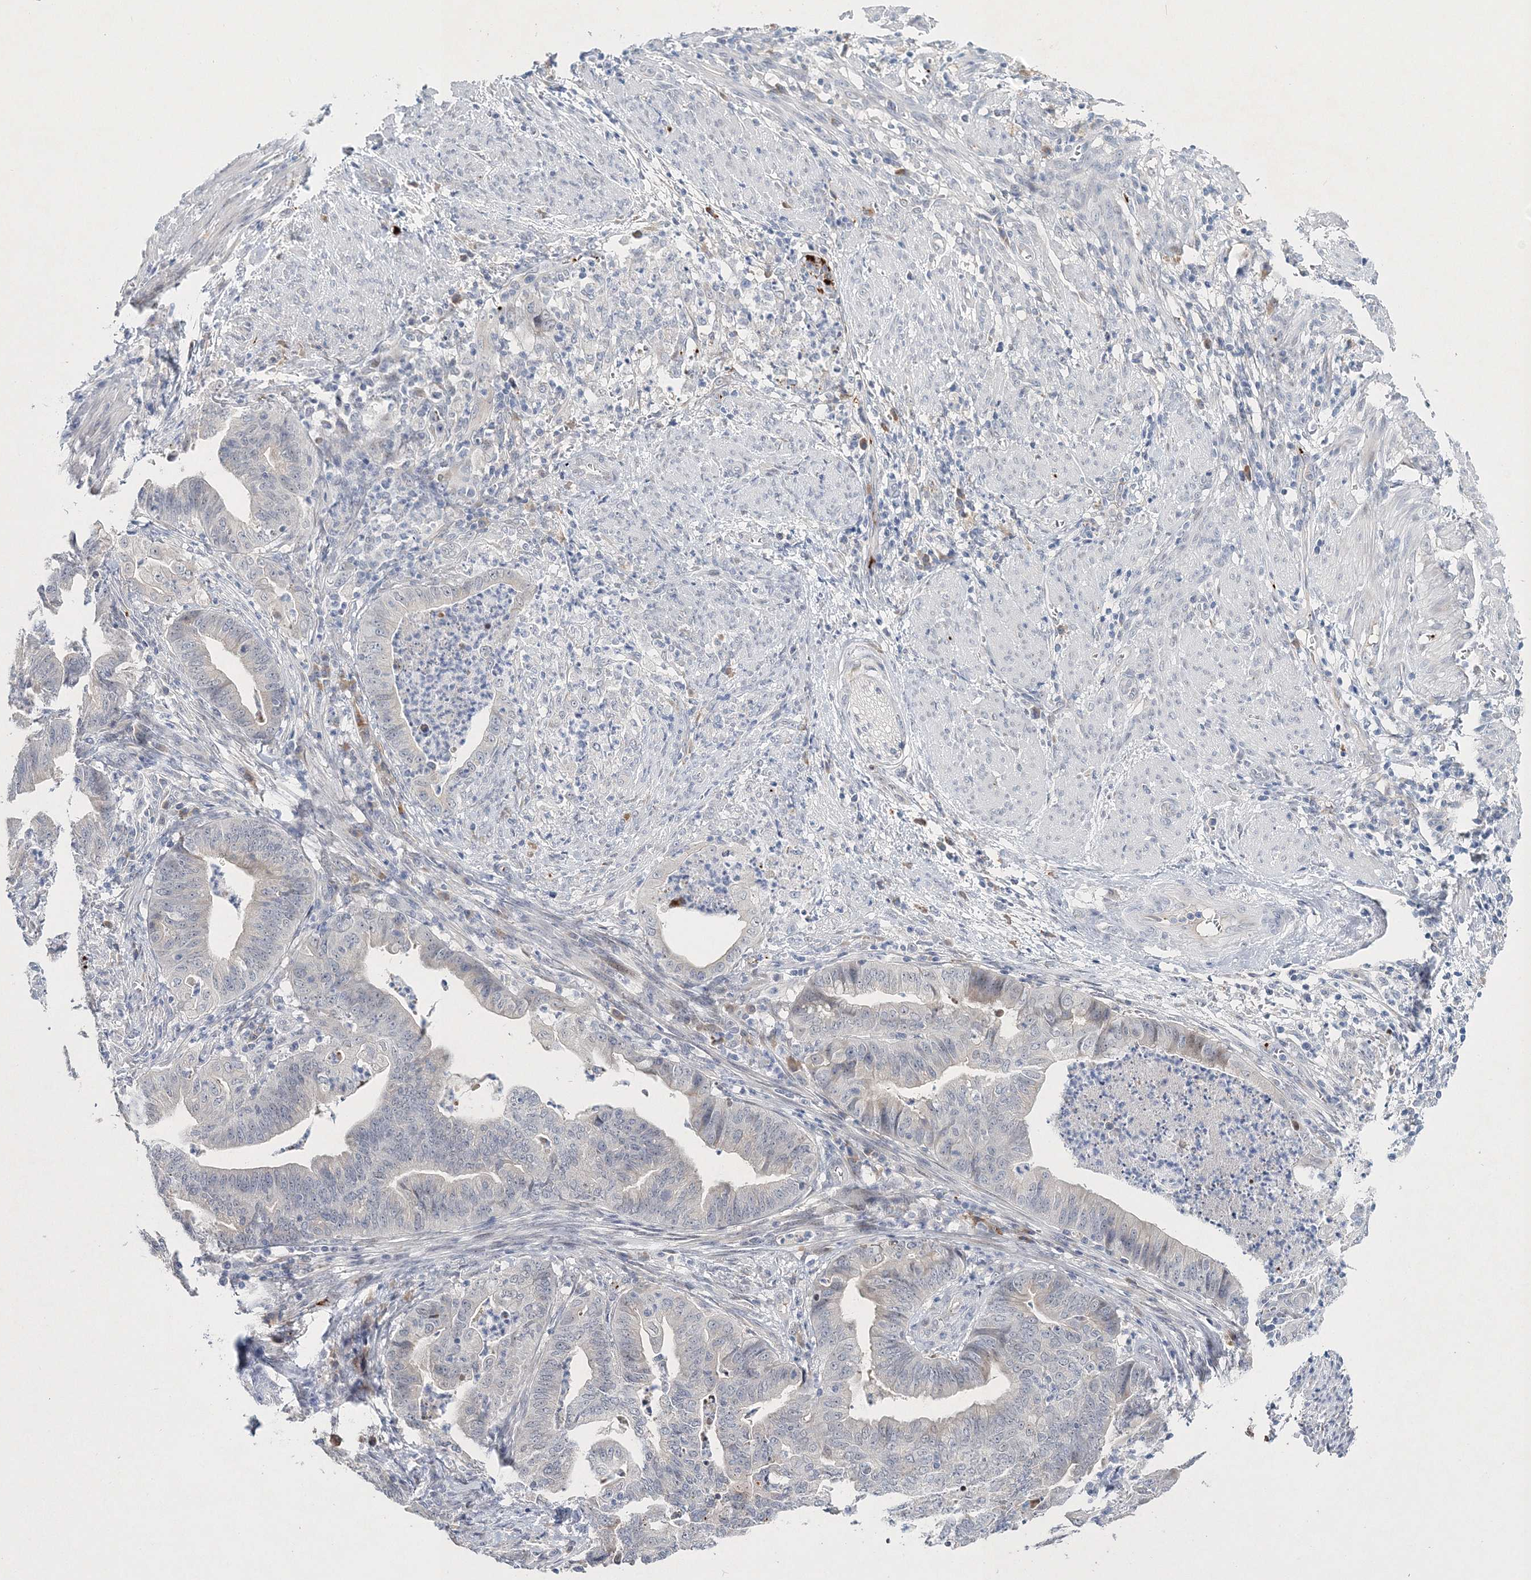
{"staining": {"intensity": "negative", "quantity": "none", "location": "none"}, "tissue": "endometrial cancer", "cell_type": "Tumor cells", "image_type": "cancer", "snomed": [{"axis": "morphology", "description": "Polyp, NOS"}, {"axis": "morphology", "description": "Adenocarcinoma, NOS"}, {"axis": "morphology", "description": "Adenoma, NOS"}, {"axis": "topography", "description": "Endometrium"}], "caption": "Endometrial cancer stained for a protein using IHC reveals no positivity tumor cells.", "gene": "MYOZ2", "patient": {"sex": "female", "age": 79}}